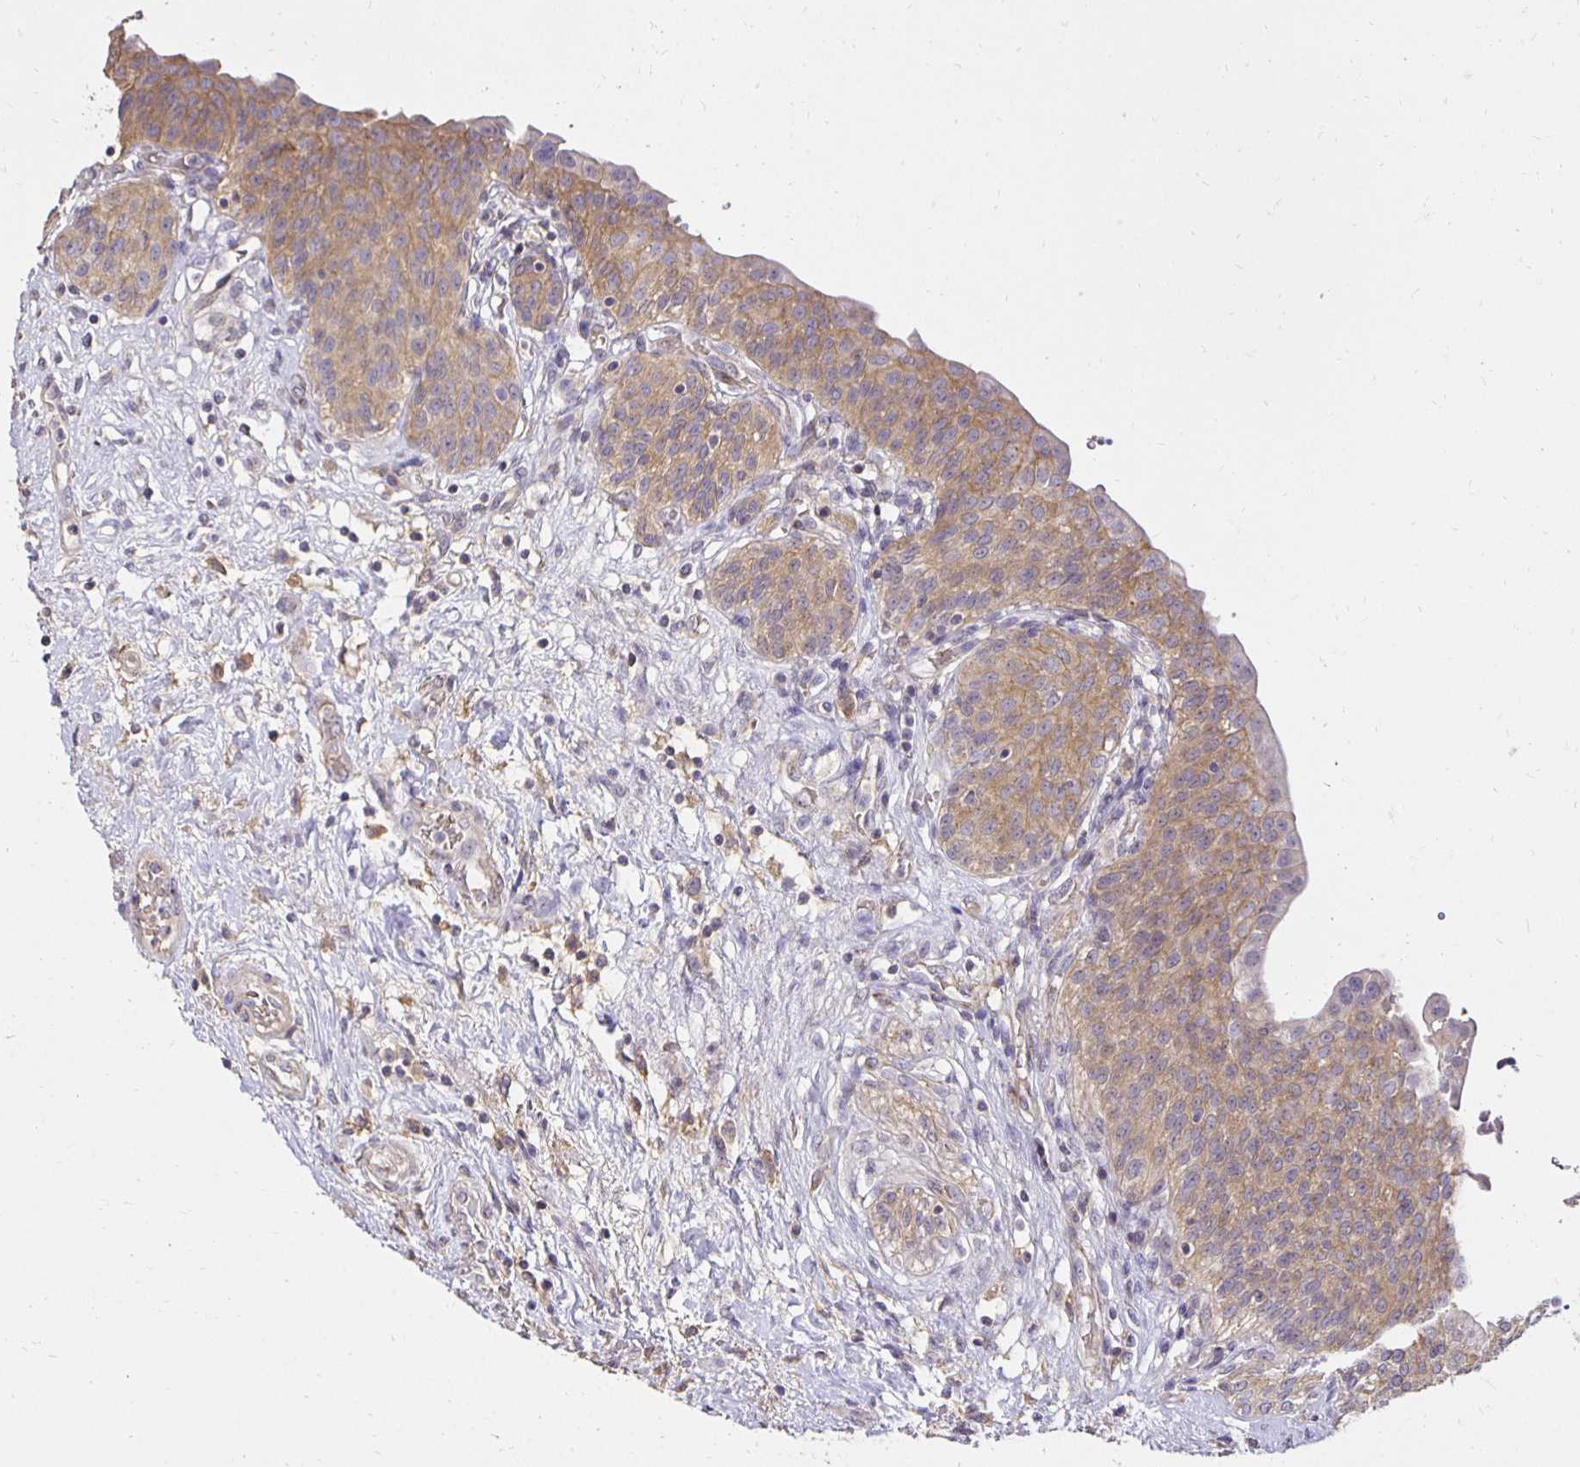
{"staining": {"intensity": "moderate", "quantity": ">75%", "location": "cytoplasmic/membranous"}, "tissue": "urinary bladder", "cell_type": "Urothelial cells", "image_type": "normal", "snomed": [{"axis": "morphology", "description": "Normal tissue, NOS"}, {"axis": "topography", "description": "Urinary bladder"}], "caption": "Immunohistochemical staining of normal human urinary bladder displays medium levels of moderate cytoplasmic/membranous staining in about >75% of urothelial cells. The protein is shown in brown color, while the nuclei are stained blue.", "gene": "PNPLA3", "patient": {"sex": "male", "age": 68}}